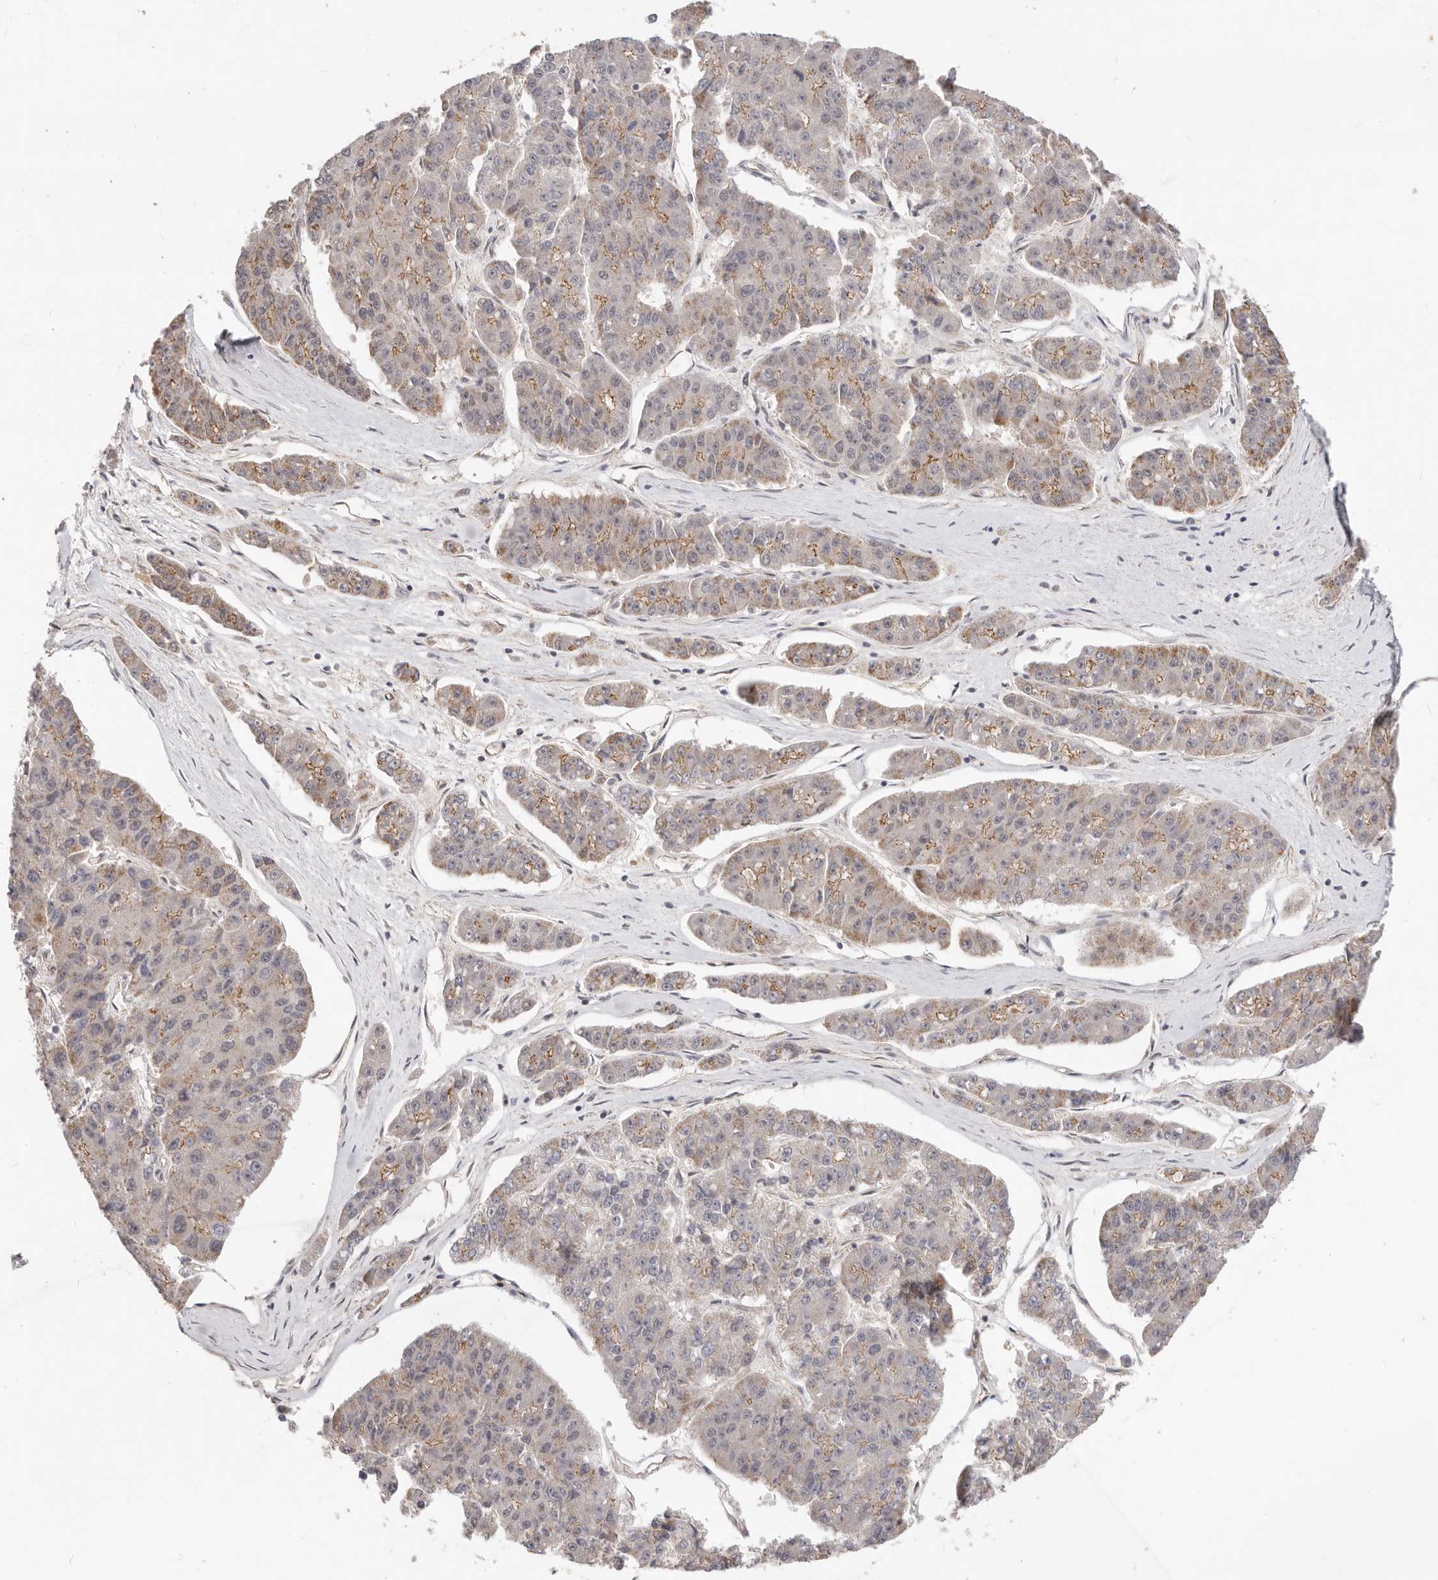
{"staining": {"intensity": "moderate", "quantity": "<25%", "location": "cytoplasmic/membranous"}, "tissue": "pancreatic cancer", "cell_type": "Tumor cells", "image_type": "cancer", "snomed": [{"axis": "morphology", "description": "Adenocarcinoma, NOS"}, {"axis": "topography", "description": "Pancreas"}], "caption": "IHC histopathology image of neoplastic tissue: human pancreatic adenocarcinoma stained using immunohistochemistry (IHC) demonstrates low levels of moderate protein expression localized specifically in the cytoplasmic/membranous of tumor cells, appearing as a cytoplasmic/membranous brown color.", "gene": "USP49", "patient": {"sex": "male", "age": 50}}